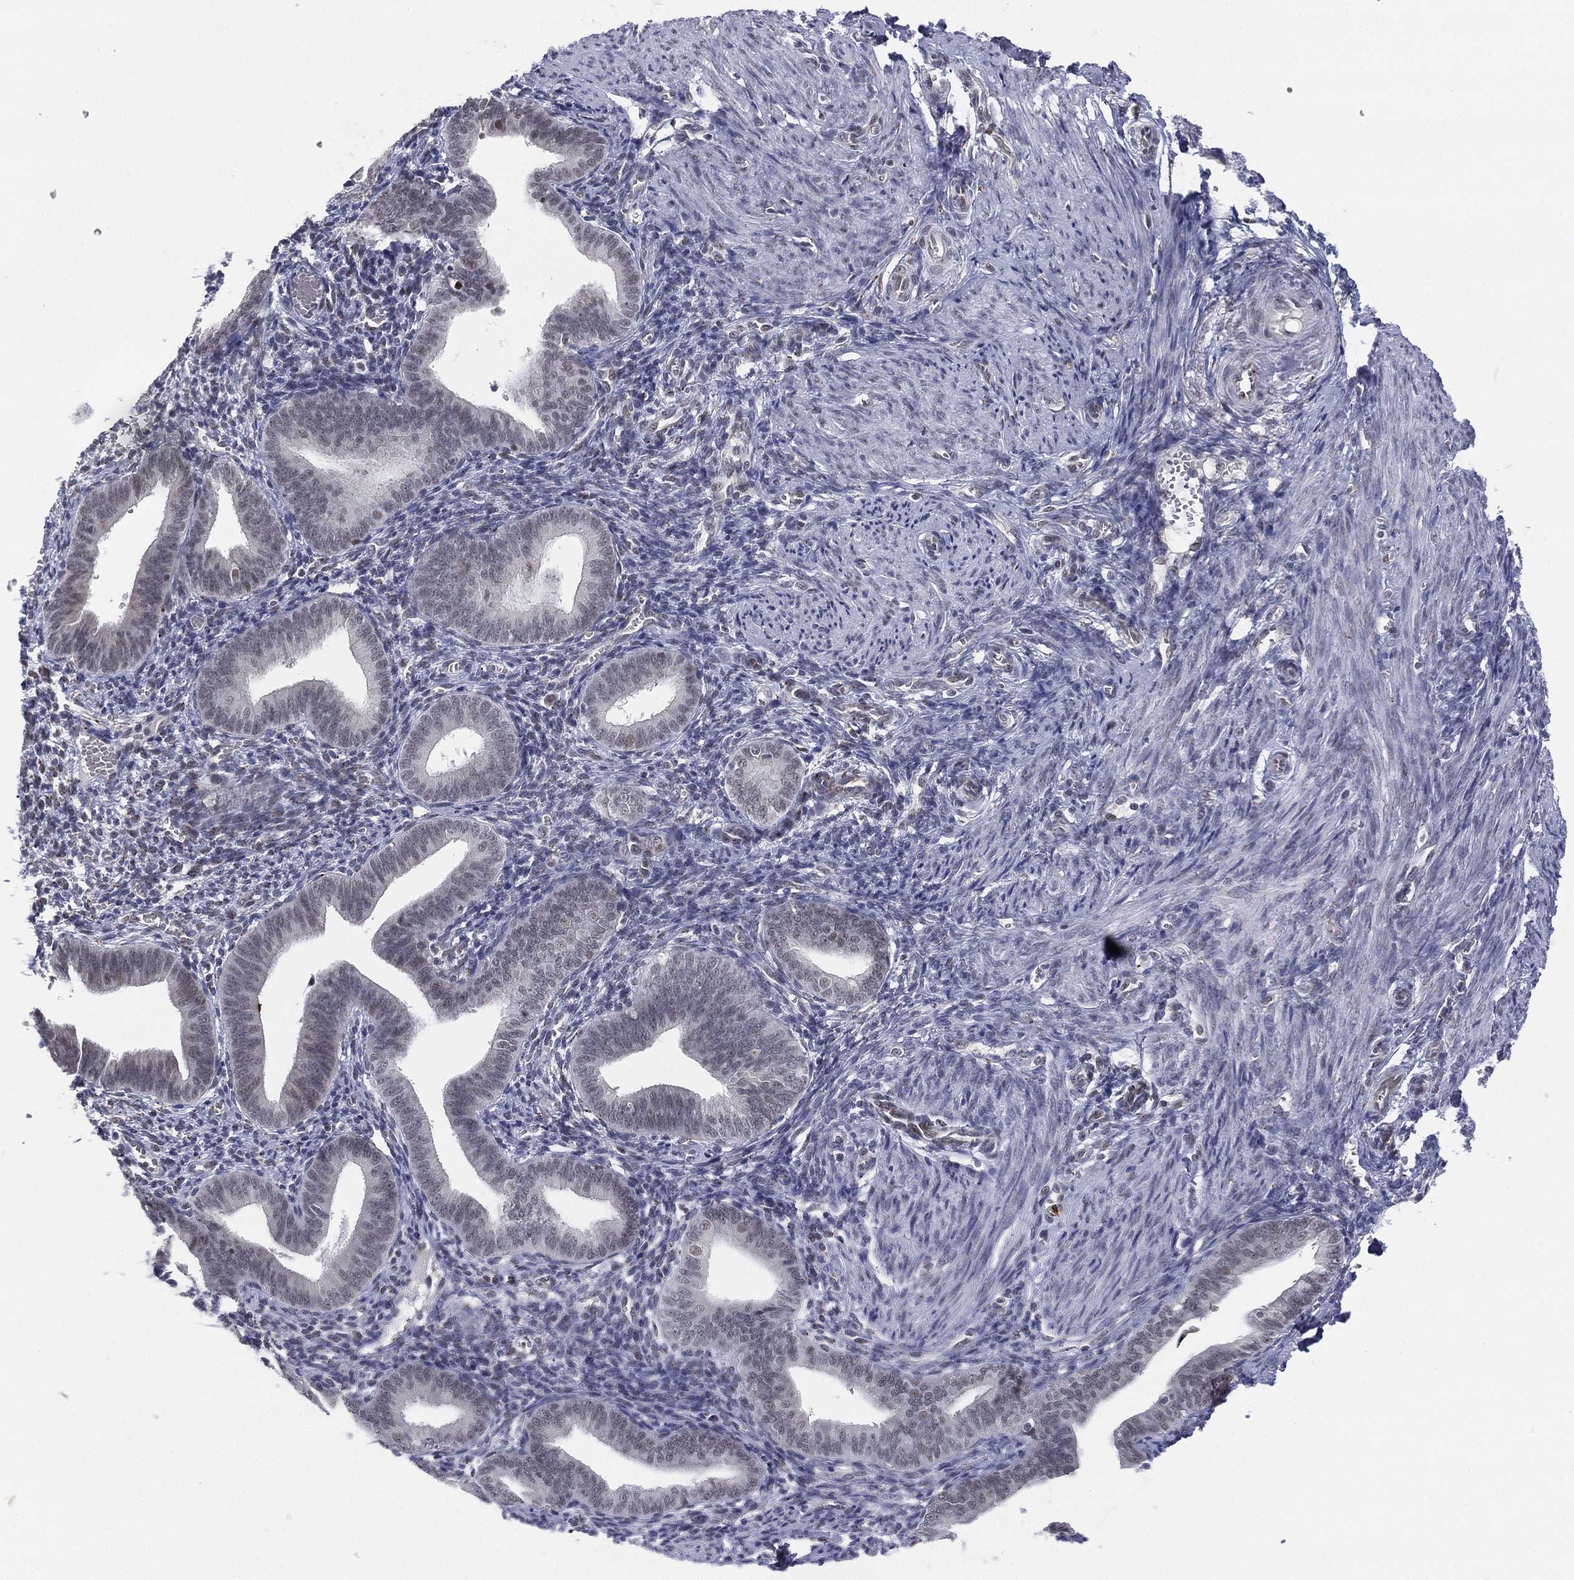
{"staining": {"intensity": "negative", "quantity": "none", "location": "none"}, "tissue": "endometrium", "cell_type": "Cells in endometrial stroma", "image_type": "normal", "snomed": [{"axis": "morphology", "description": "Normal tissue, NOS"}, {"axis": "topography", "description": "Endometrium"}], "caption": "Immunohistochemical staining of normal endometrium exhibits no significant expression in cells in endometrial stroma. The staining is performed using DAB (3,3'-diaminobenzidine) brown chromogen with nuclei counter-stained in using hematoxylin.", "gene": "CD177", "patient": {"sex": "female", "age": 42}}